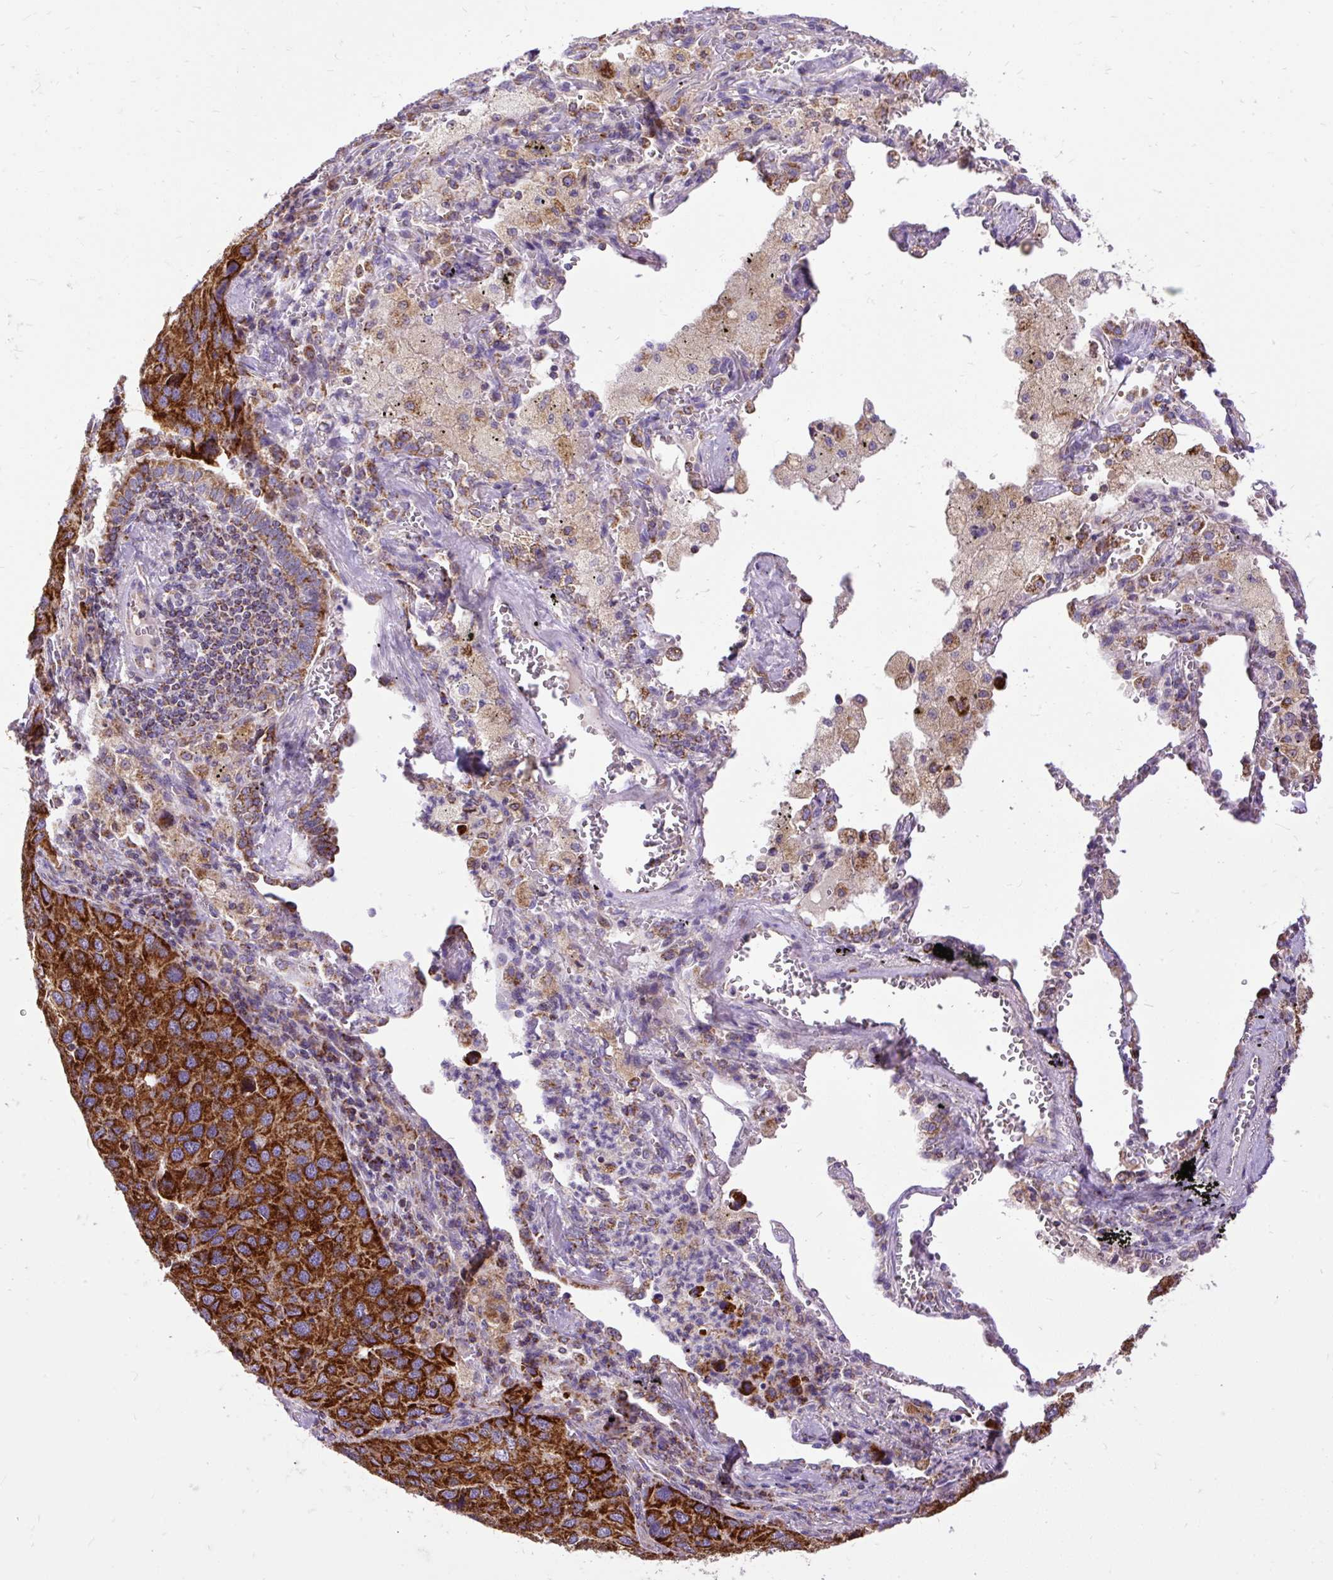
{"staining": {"intensity": "strong", "quantity": ">75%", "location": "cytoplasmic/membranous"}, "tissue": "lung cancer", "cell_type": "Tumor cells", "image_type": "cancer", "snomed": [{"axis": "morphology", "description": "Aneuploidy"}, {"axis": "morphology", "description": "Adenocarcinoma, NOS"}, {"axis": "topography", "description": "Lymph node"}, {"axis": "topography", "description": "Lung"}], "caption": "Protein expression by IHC shows strong cytoplasmic/membranous positivity in approximately >75% of tumor cells in lung cancer (adenocarcinoma).", "gene": "TOMM40", "patient": {"sex": "female", "age": 74}}